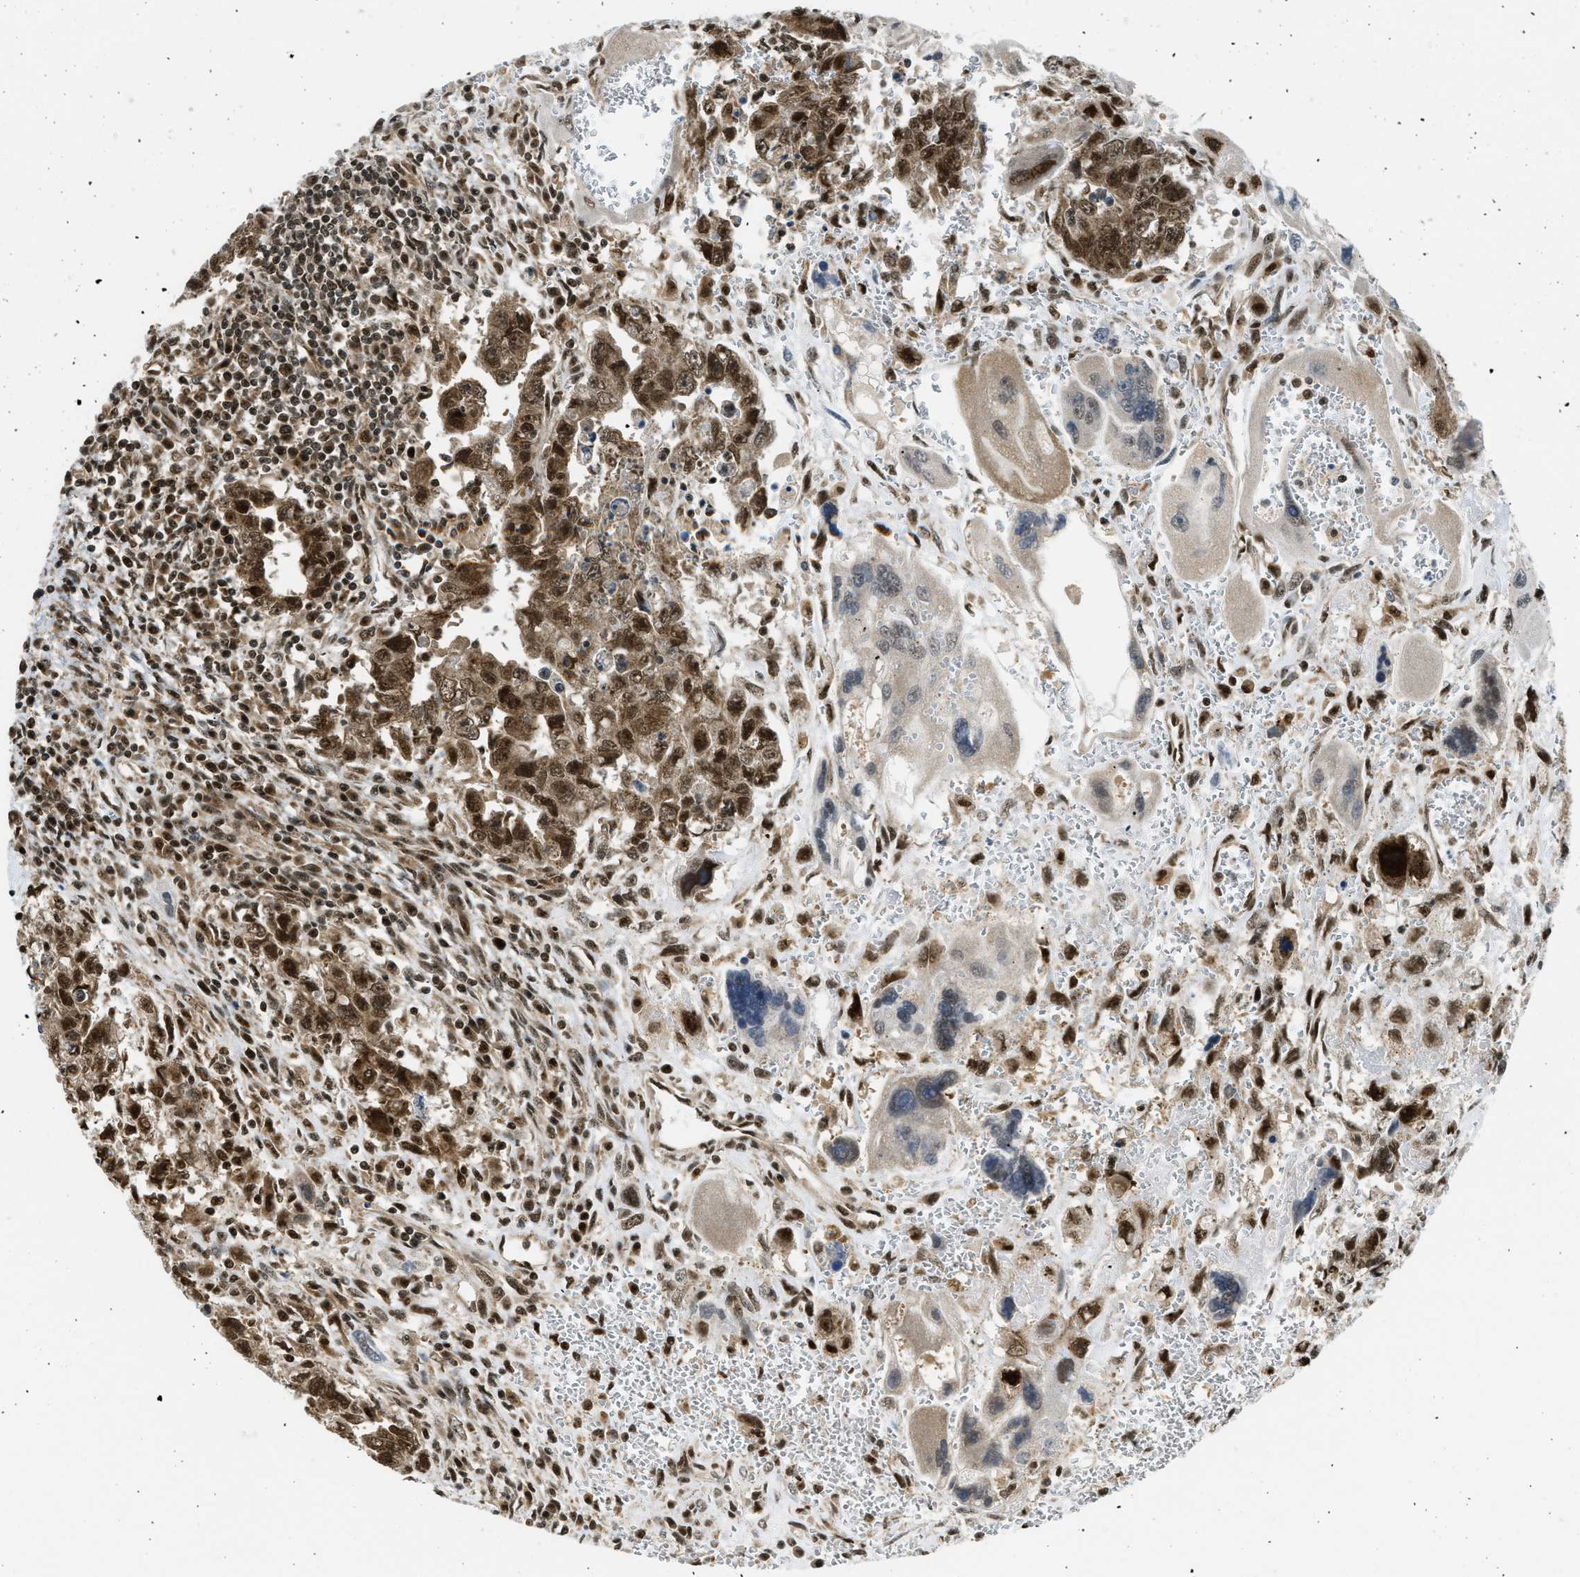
{"staining": {"intensity": "moderate", "quantity": ">75%", "location": "cytoplasmic/membranous,nuclear"}, "tissue": "testis cancer", "cell_type": "Tumor cells", "image_type": "cancer", "snomed": [{"axis": "morphology", "description": "Carcinoma, Embryonal, NOS"}, {"axis": "topography", "description": "Testis"}], "caption": "High-magnification brightfield microscopy of embryonal carcinoma (testis) stained with DAB (3,3'-diaminobenzidine) (brown) and counterstained with hematoxylin (blue). tumor cells exhibit moderate cytoplasmic/membranous and nuclear staining is present in about>75% of cells.", "gene": "TACC1", "patient": {"sex": "male", "age": 28}}